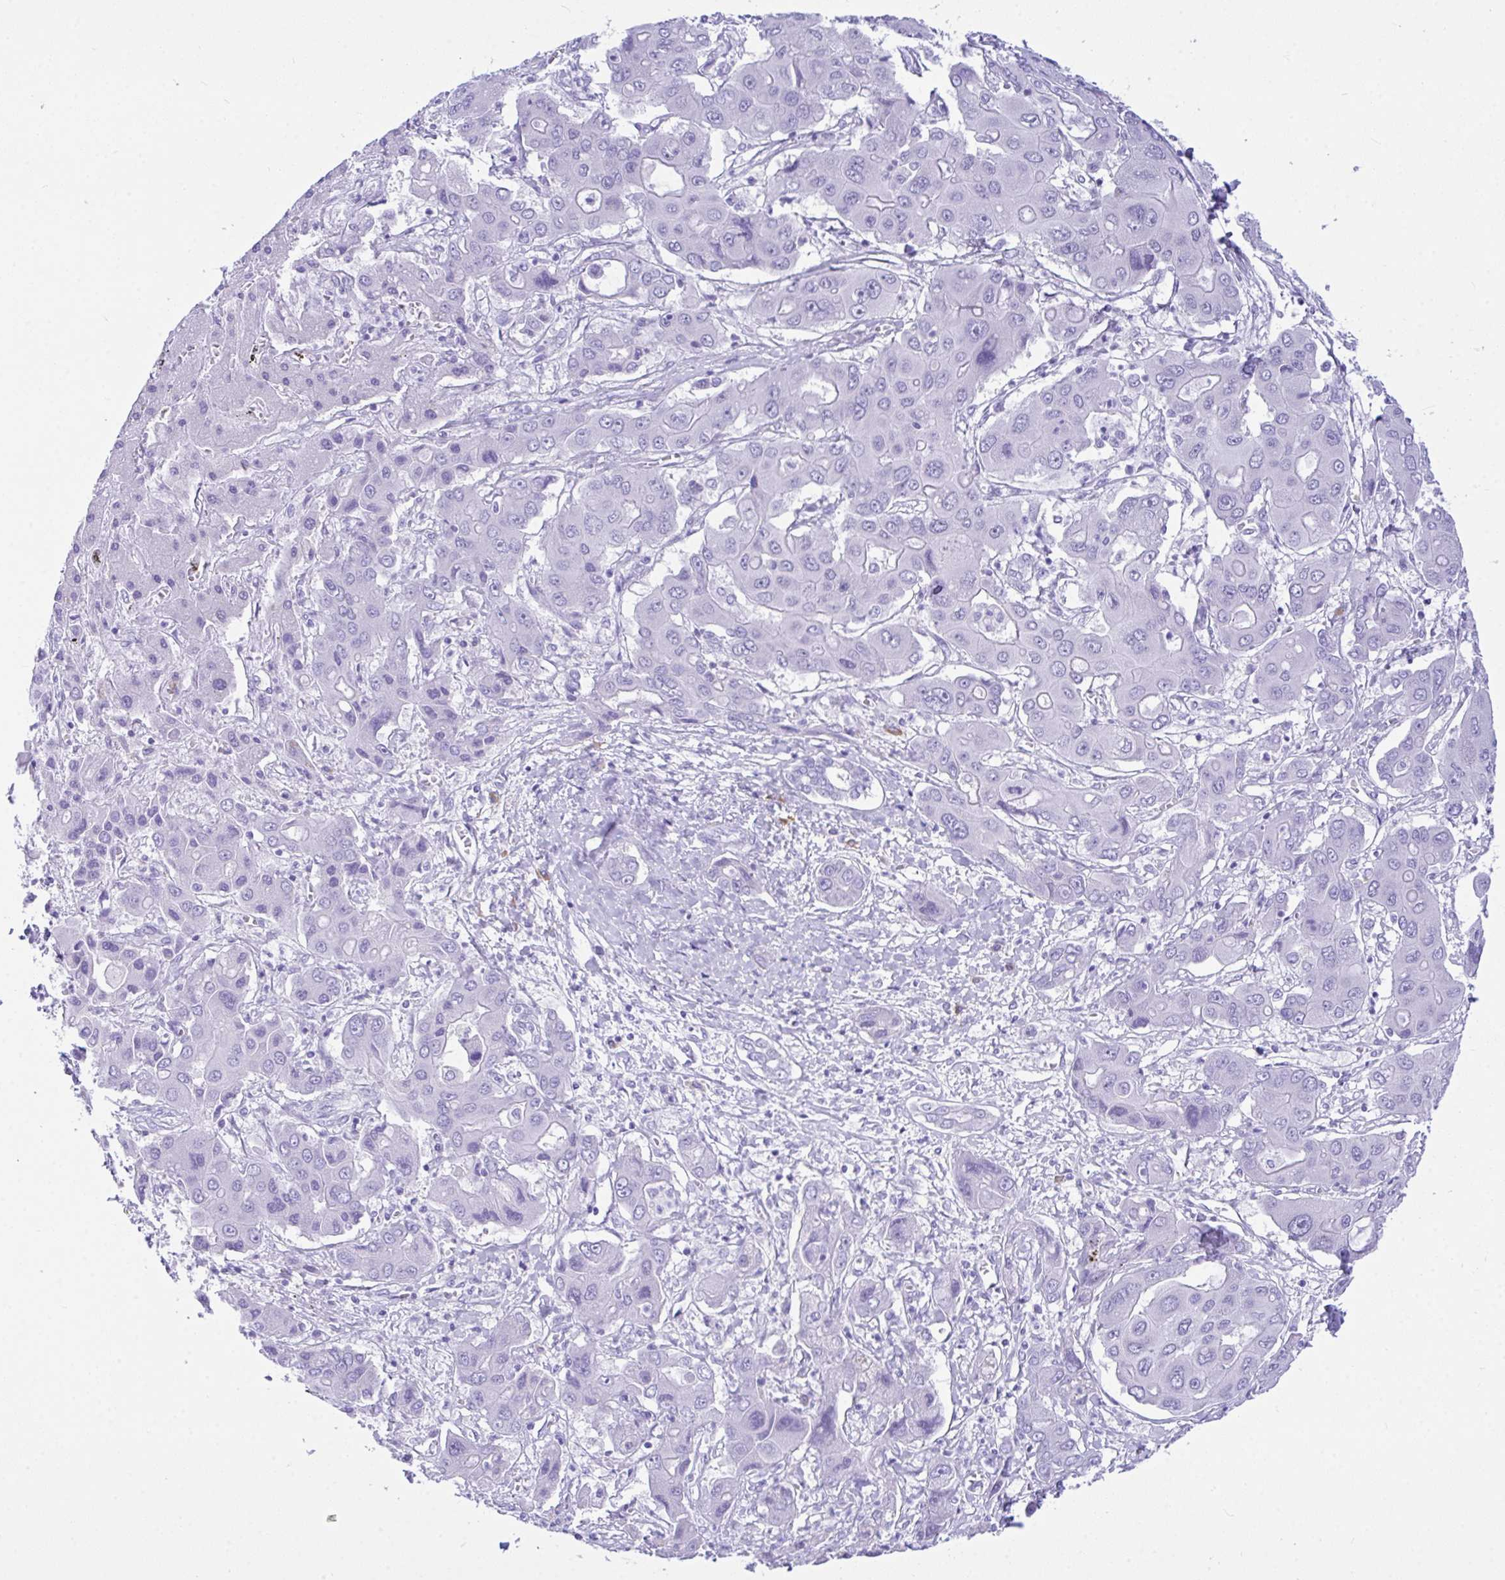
{"staining": {"intensity": "negative", "quantity": "none", "location": "none"}, "tissue": "liver cancer", "cell_type": "Tumor cells", "image_type": "cancer", "snomed": [{"axis": "morphology", "description": "Cholangiocarcinoma"}, {"axis": "topography", "description": "Liver"}], "caption": "The histopathology image demonstrates no significant staining in tumor cells of cholangiocarcinoma (liver).", "gene": "BEST4", "patient": {"sex": "male", "age": 67}}